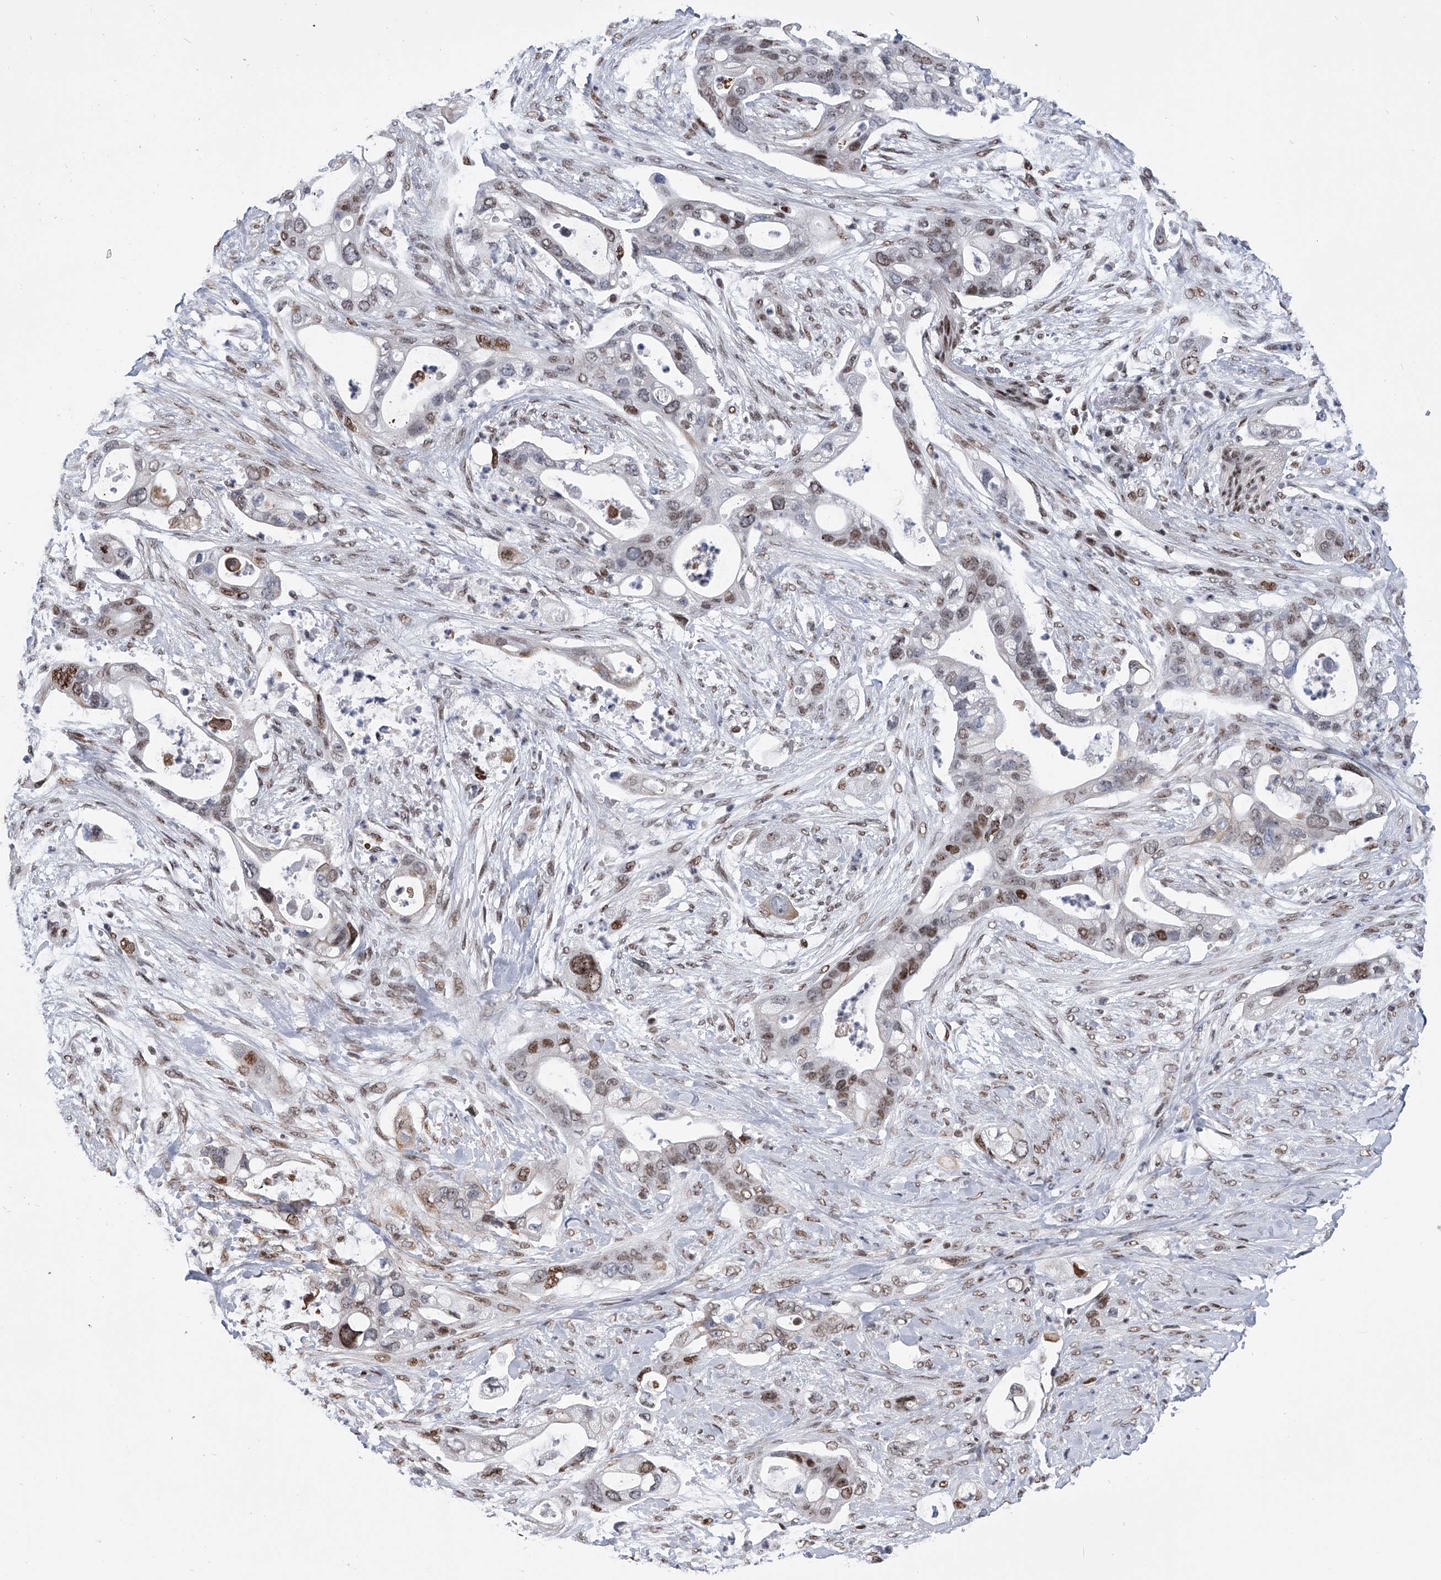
{"staining": {"intensity": "moderate", "quantity": ">75%", "location": "nuclear"}, "tissue": "pancreatic cancer", "cell_type": "Tumor cells", "image_type": "cancer", "snomed": [{"axis": "morphology", "description": "Adenocarcinoma, NOS"}, {"axis": "topography", "description": "Pancreas"}], "caption": "This is an image of IHC staining of pancreatic cancer (adenocarcinoma), which shows moderate positivity in the nuclear of tumor cells.", "gene": "SIM2", "patient": {"sex": "male", "age": 53}}